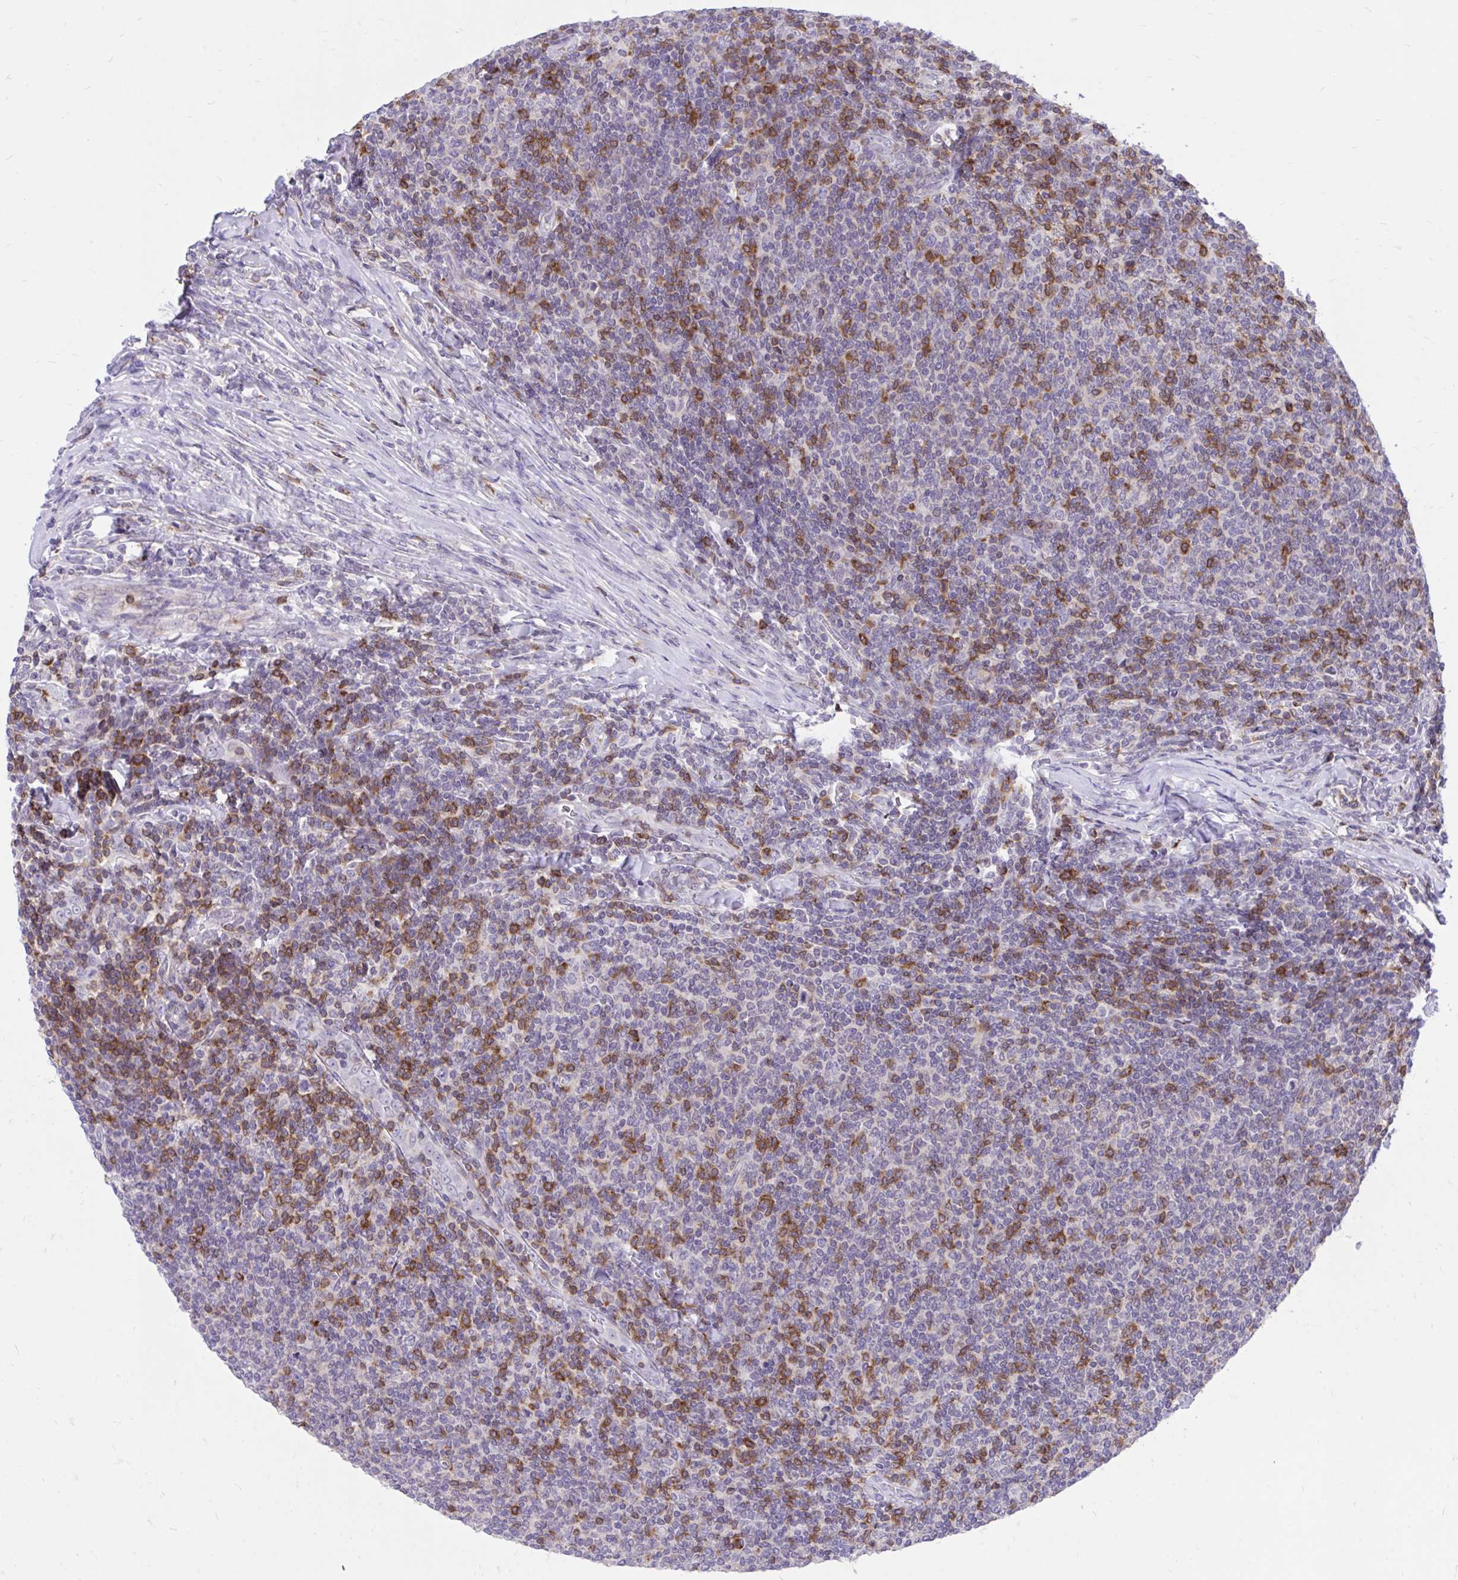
{"staining": {"intensity": "moderate", "quantity": "<25%", "location": "cytoplasmic/membranous"}, "tissue": "lymphoma", "cell_type": "Tumor cells", "image_type": "cancer", "snomed": [{"axis": "morphology", "description": "Malignant lymphoma, non-Hodgkin's type, Low grade"}, {"axis": "topography", "description": "Lymph node"}], "caption": "Immunohistochemical staining of low-grade malignant lymphoma, non-Hodgkin's type shows moderate cytoplasmic/membranous protein staining in about <25% of tumor cells.", "gene": "CXCL8", "patient": {"sex": "male", "age": 52}}